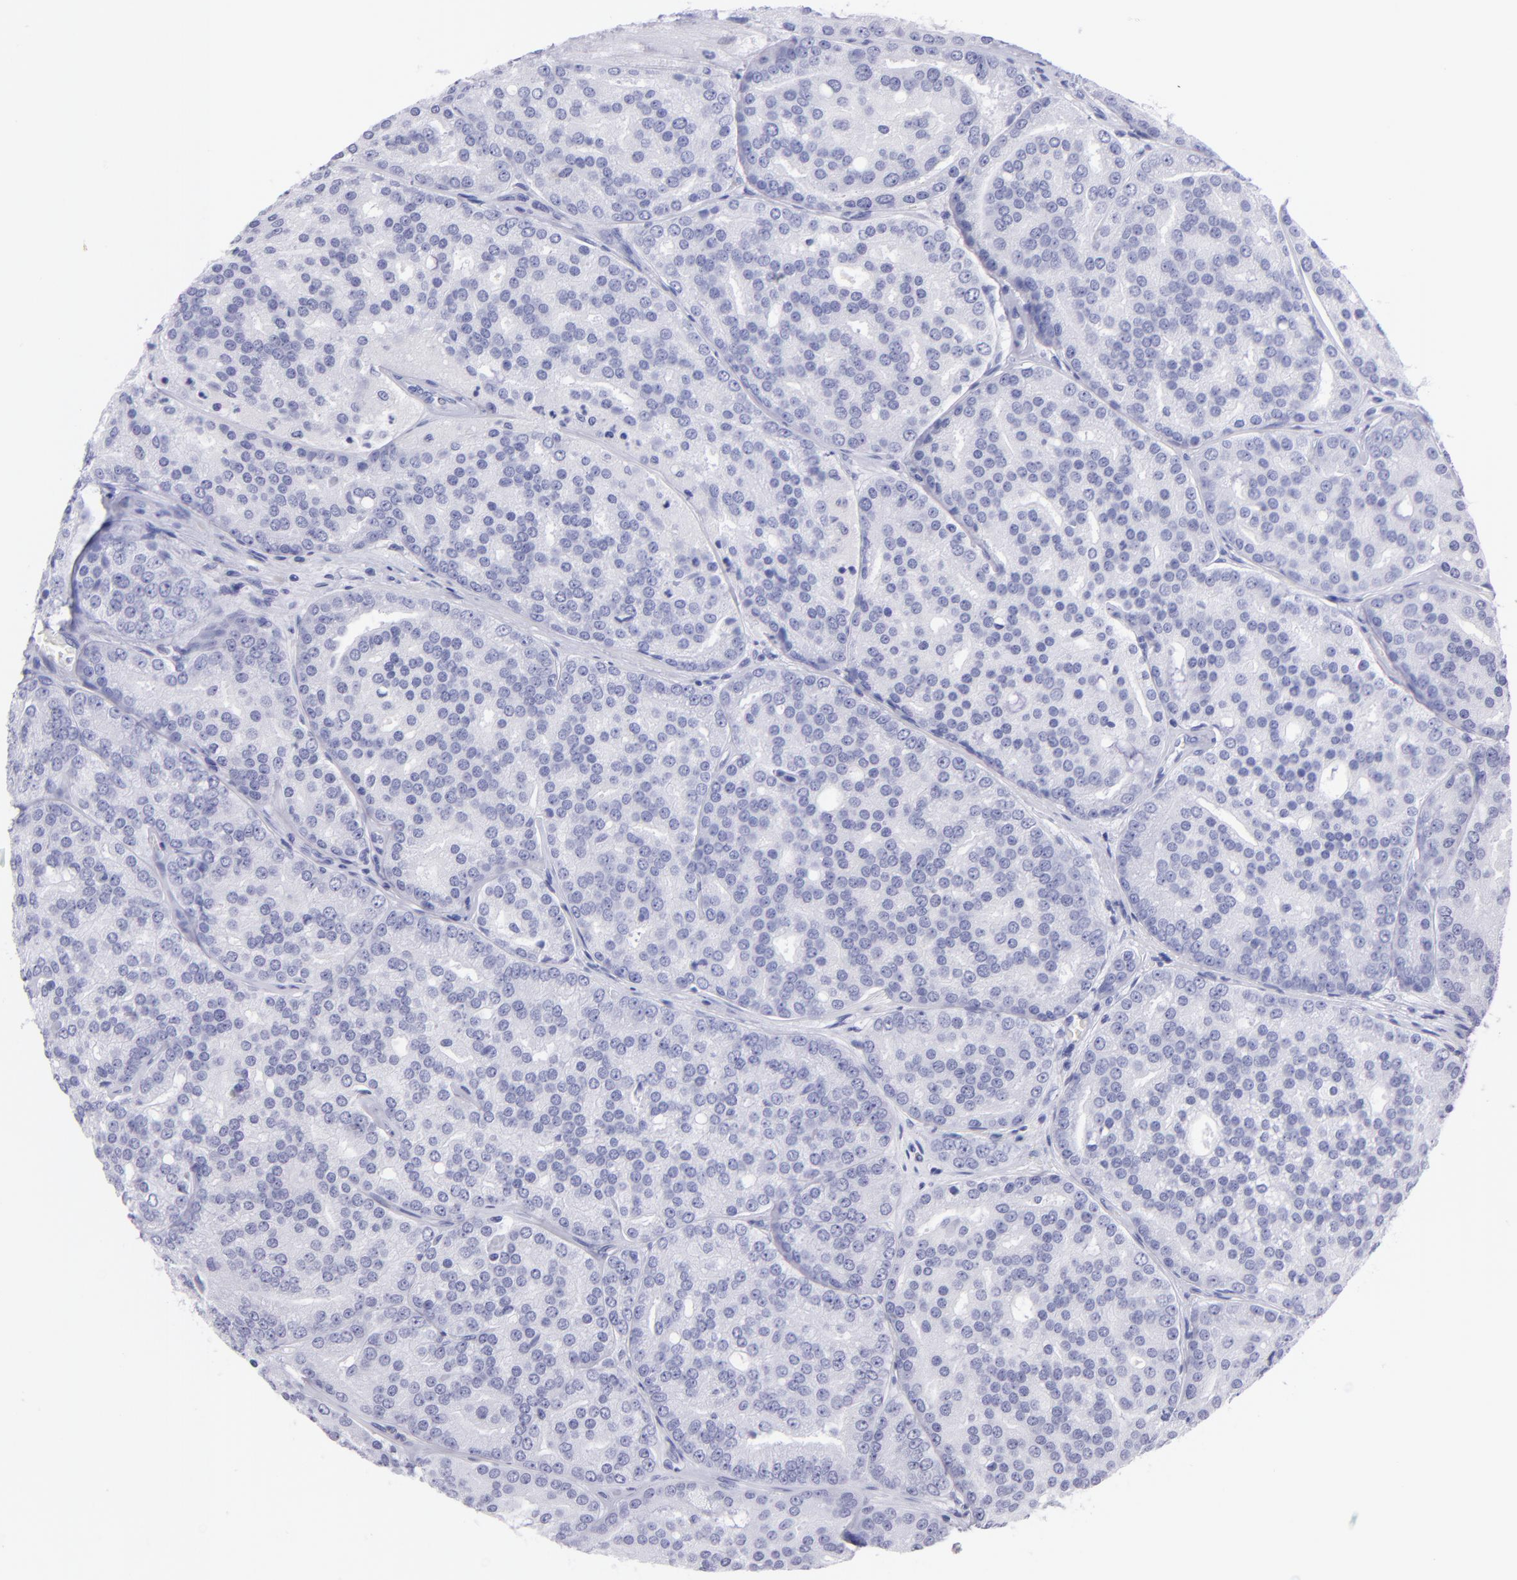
{"staining": {"intensity": "negative", "quantity": "none", "location": "none"}, "tissue": "prostate cancer", "cell_type": "Tumor cells", "image_type": "cancer", "snomed": [{"axis": "morphology", "description": "Adenocarcinoma, High grade"}, {"axis": "topography", "description": "Prostate"}], "caption": "The photomicrograph shows no staining of tumor cells in high-grade adenocarcinoma (prostate).", "gene": "CNP", "patient": {"sex": "male", "age": 64}}